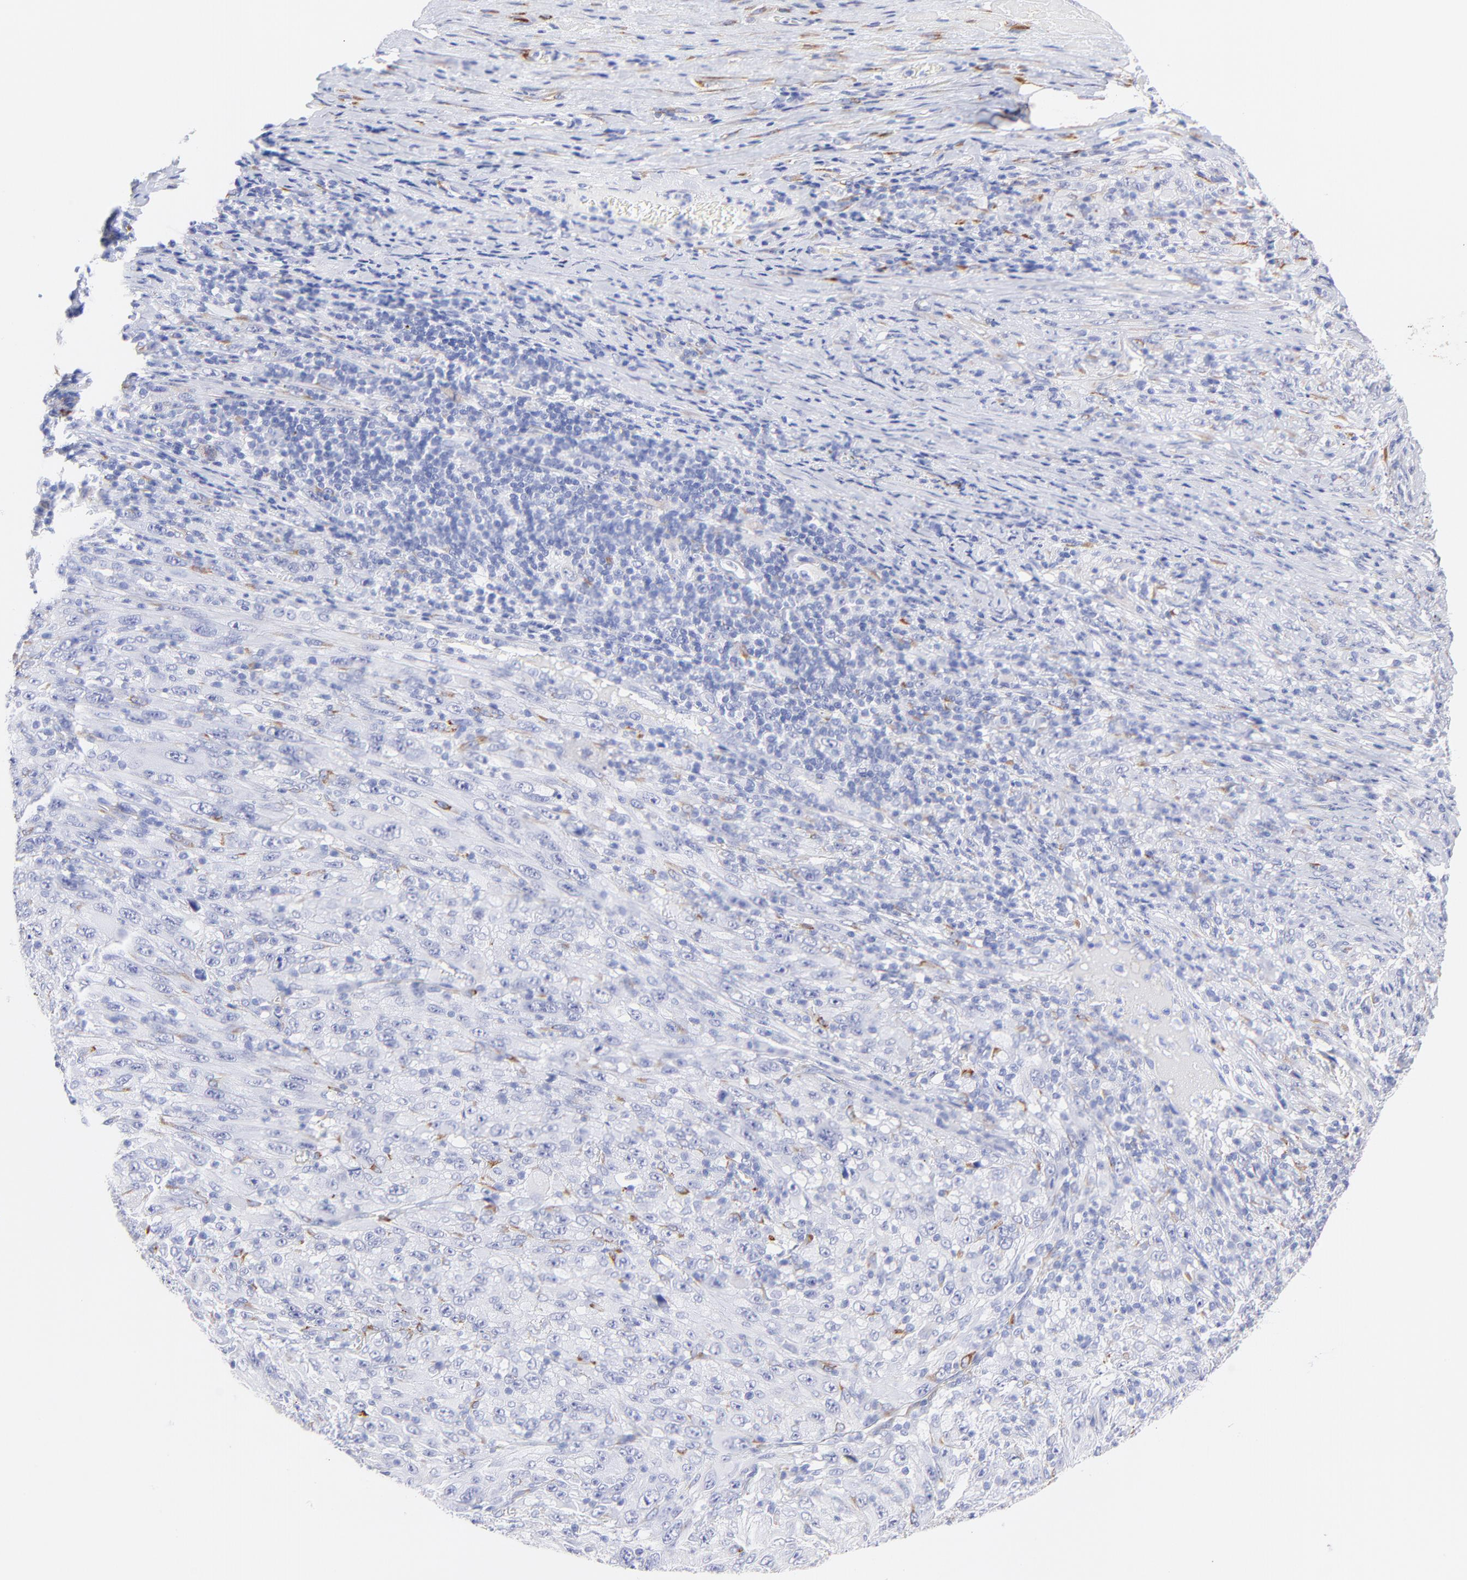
{"staining": {"intensity": "negative", "quantity": "none", "location": "none"}, "tissue": "melanoma", "cell_type": "Tumor cells", "image_type": "cancer", "snomed": [{"axis": "morphology", "description": "Malignant melanoma, Metastatic site"}, {"axis": "topography", "description": "Skin"}], "caption": "A high-resolution image shows immunohistochemistry staining of melanoma, which shows no significant staining in tumor cells.", "gene": "C1QTNF6", "patient": {"sex": "female", "age": 56}}